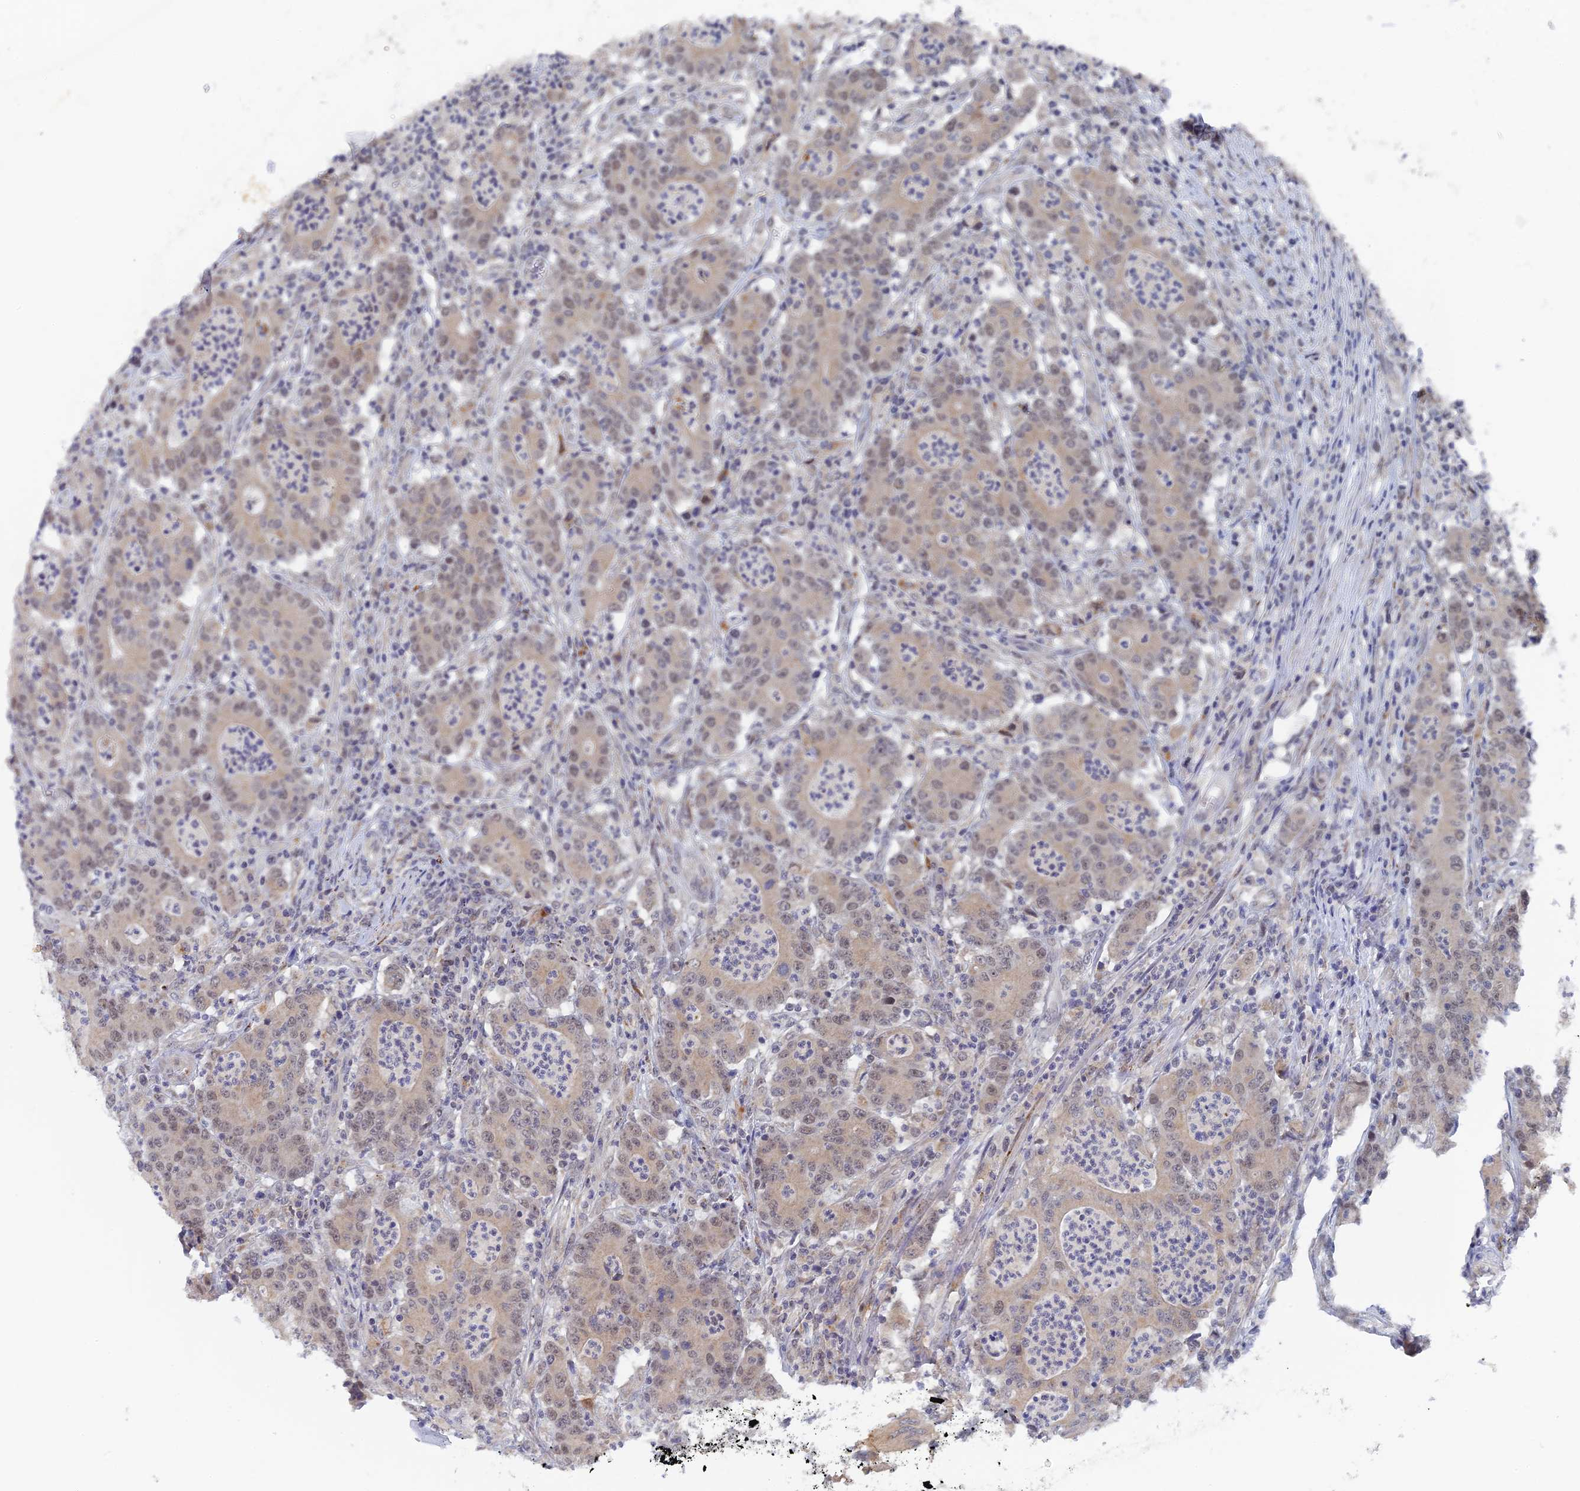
{"staining": {"intensity": "weak", "quantity": "<25%", "location": "nuclear"}, "tissue": "colorectal cancer", "cell_type": "Tumor cells", "image_type": "cancer", "snomed": [{"axis": "morphology", "description": "Adenocarcinoma, NOS"}, {"axis": "topography", "description": "Colon"}], "caption": "Immunohistochemistry (IHC) image of neoplastic tissue: human adenocarcinoma (colorectal) stained with DAB (3,3'-diaminobenzidine) exhibits no significant protein positivity in tumor cells.", "gene": "MIGA2", "patient": {"sex": "male", "age": 83}}